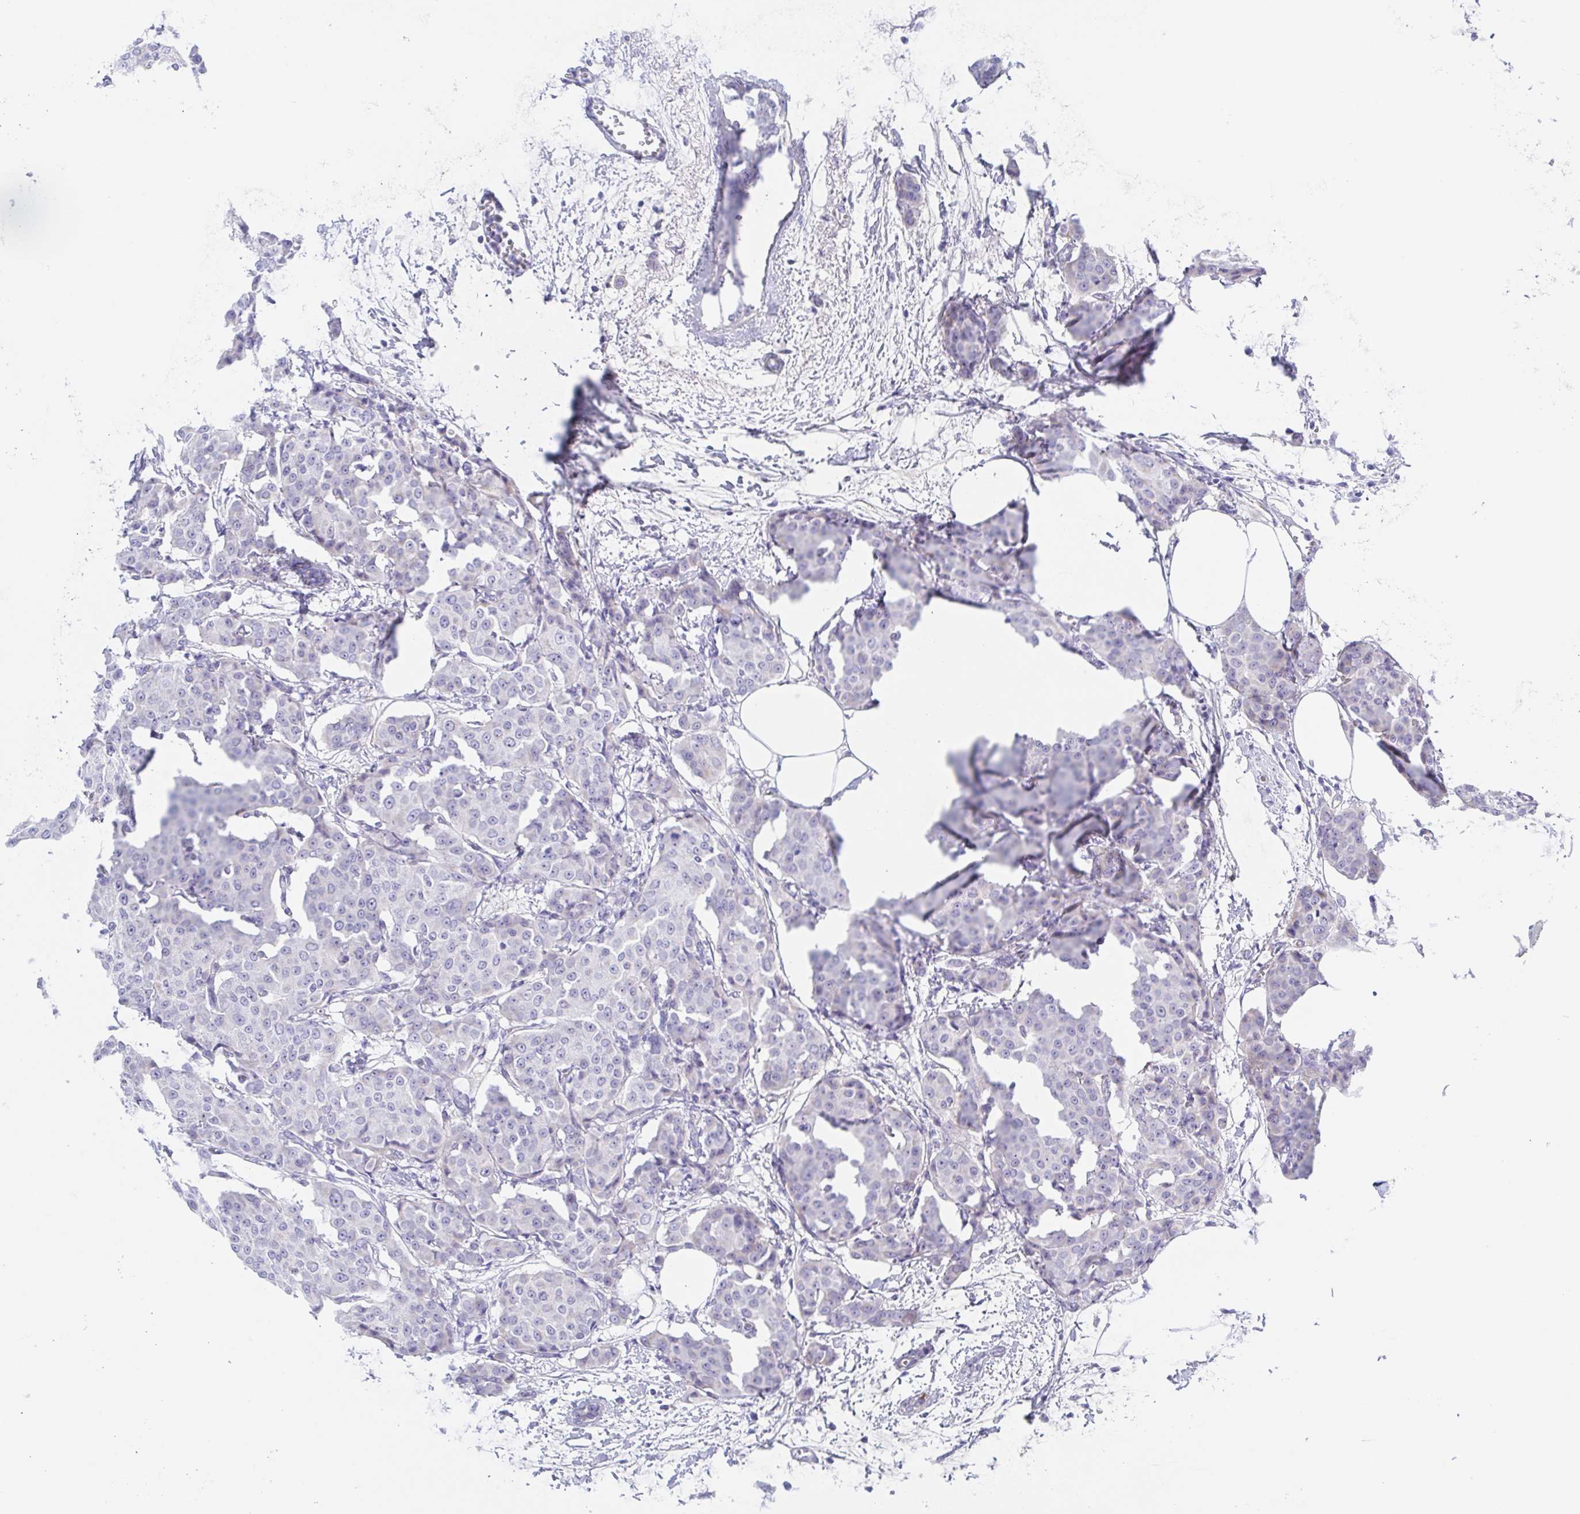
{"staining": {"intensity": "negative", "quantity": "none", "location": "none"}, "tissue": "breast cancer", "cell_type": "Tumor cells", "image_type": "cancer", "snomed": [{"axis": "morphology", "description": "Duct carcinoma"}, {"axis": "topography", "description": "Breast"}], "caption": "An IHC micrograph of breast cancer (infiltrating ductal carcinoma) is shown. There is no staining in tumor cells of breast cancer (infiltrating ductal carcinoma).", "gene": "MUCL3", "patient": {"sex": "female", "age": 91}}